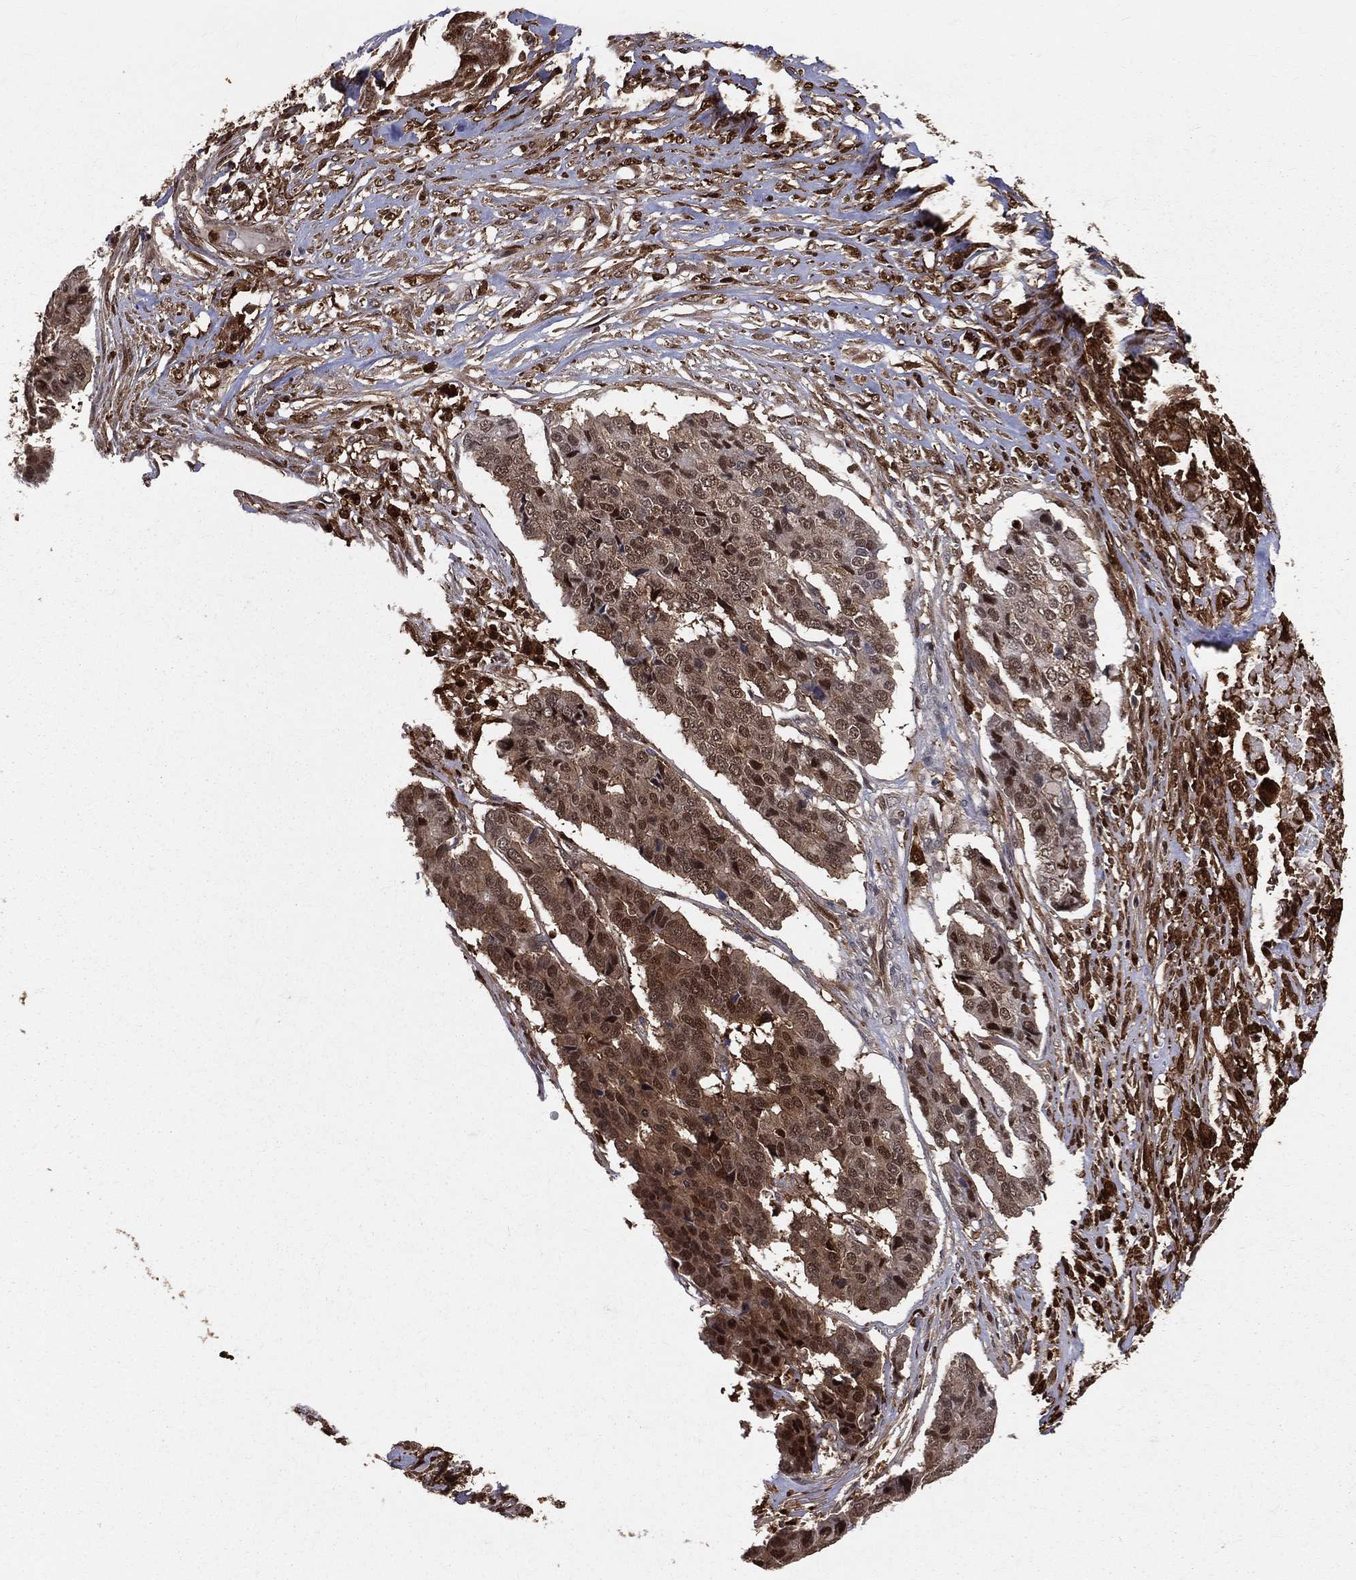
{"staining": {"intensity": "moderate", "quantity": "25%-75%", "location": "cytoplasmic/membranous,nuclear"}, "tissue": "pancreatic cancer", "cell_type": "Tumor cells", "image_type": "cancer", "snomed": [{"axis": "morphology", "description": "Adenocarcinoma, NOS"}, {"axis": "topography", "description": "Pancreas"}], "caption": "The photomicrograph exhibits a brown stain indicating the presence of a protein in the cytoplasmic/membranous and nuclear of tumor cells in pancreatic cancer (adenocarcinoma). (DAB IHC with brightfield microscopy, high magnification).", "gene": "ENO1", "patient": {"sex": "male", "age": 50}}